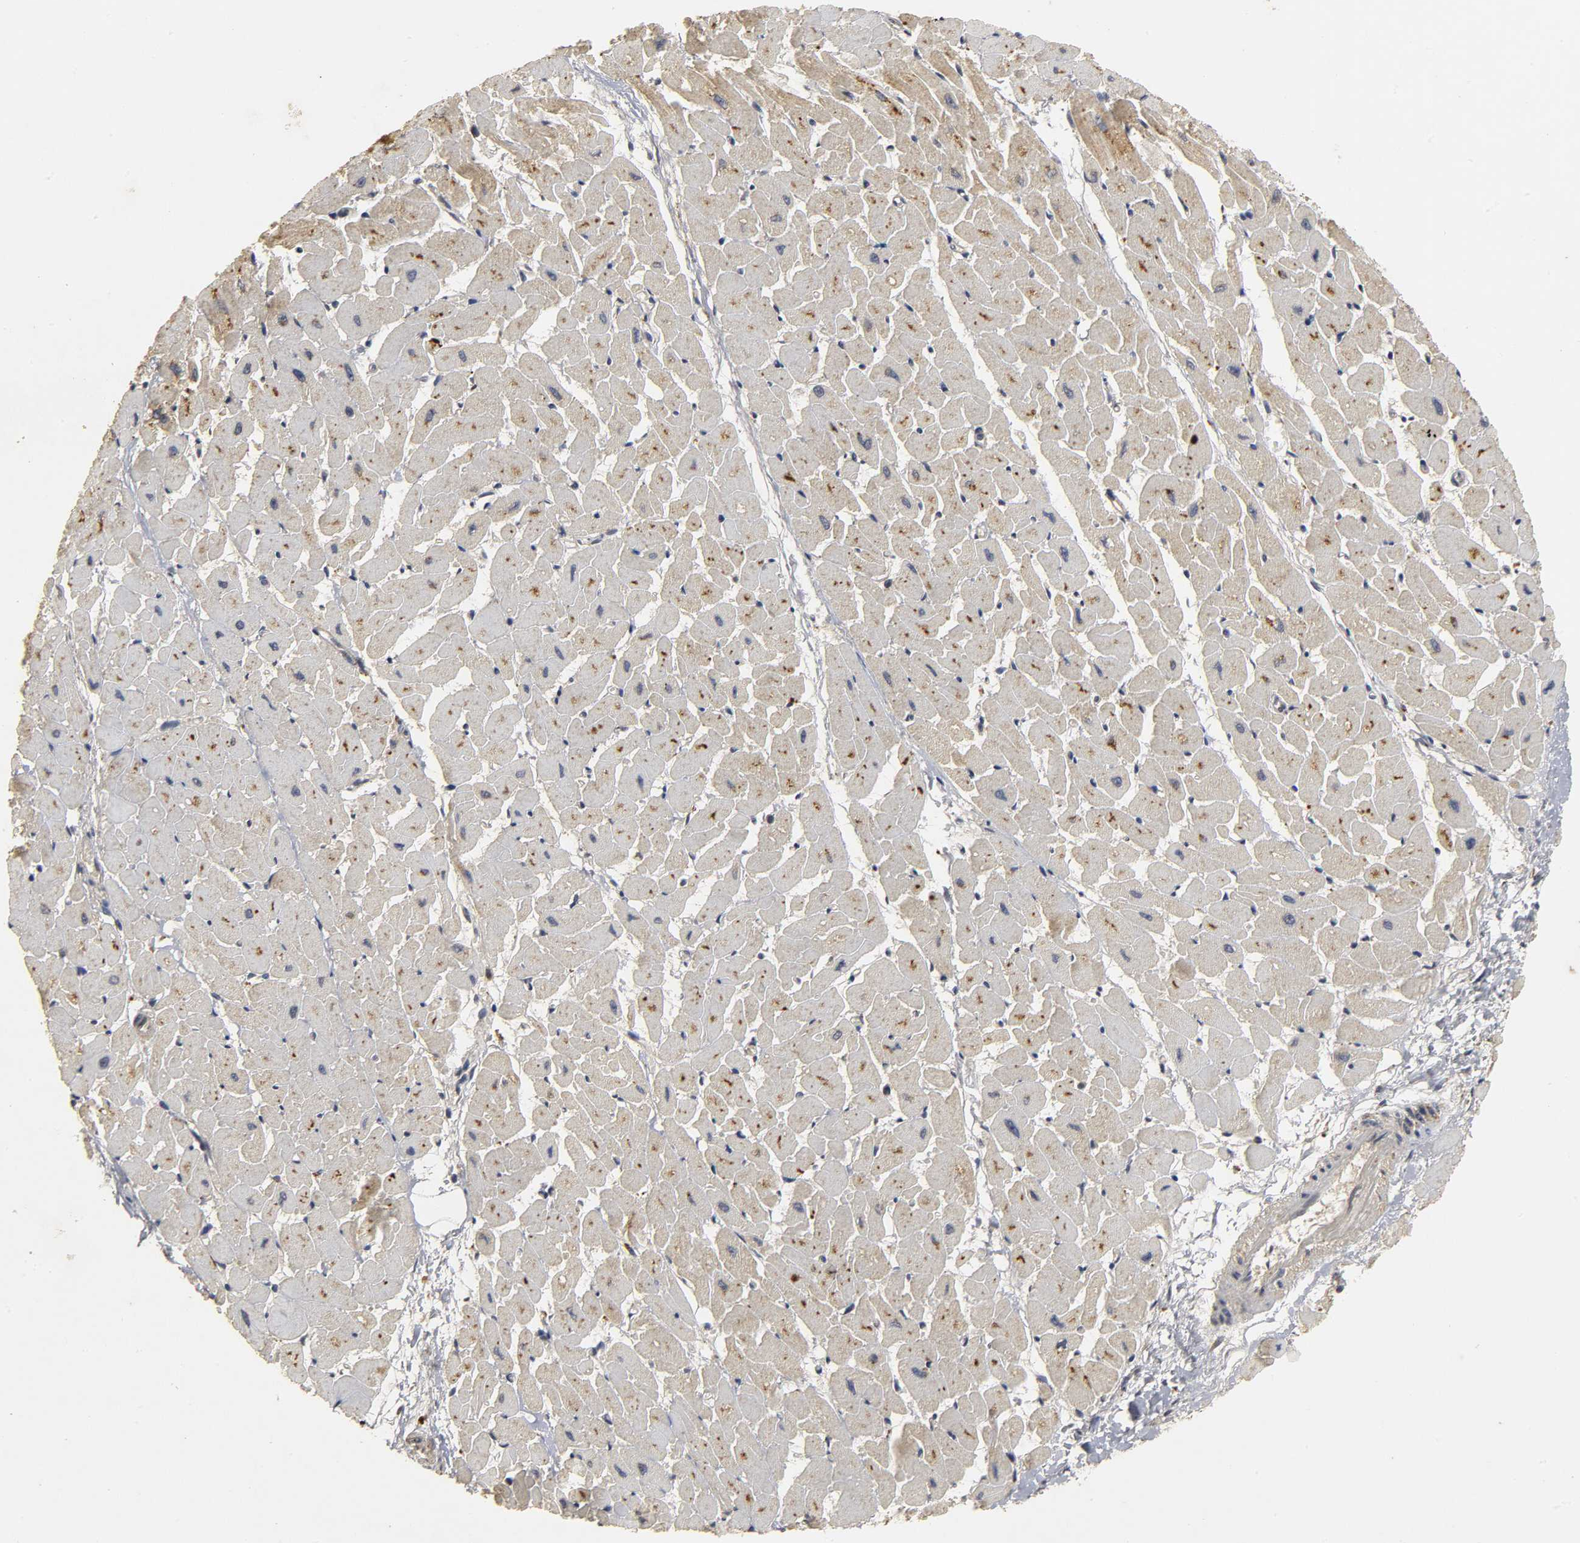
{"staining": {"intensity": "moderate", "quantity": "25%-75%", "location": "cytoplasmic/membranous"}, "tissue": "heart muscle", "cell_type": "Cardiomyocytes", "image_type": "normal", "snomed": [{"axis": "morphology", "description": "Normal tissue, NOS"}, {"axis": "topography", "description": "Heart"}], "caption": "Immunohistochemistry micrograph of normal heart muscle stained for a protein (brown), which exhibits medium levels of moderate cytoplasmic/membranous positivity in about 25%-75% of cardiomyocytes.", "gene": "TRAF6", "patient": {"sex": "female", "age": 19}}